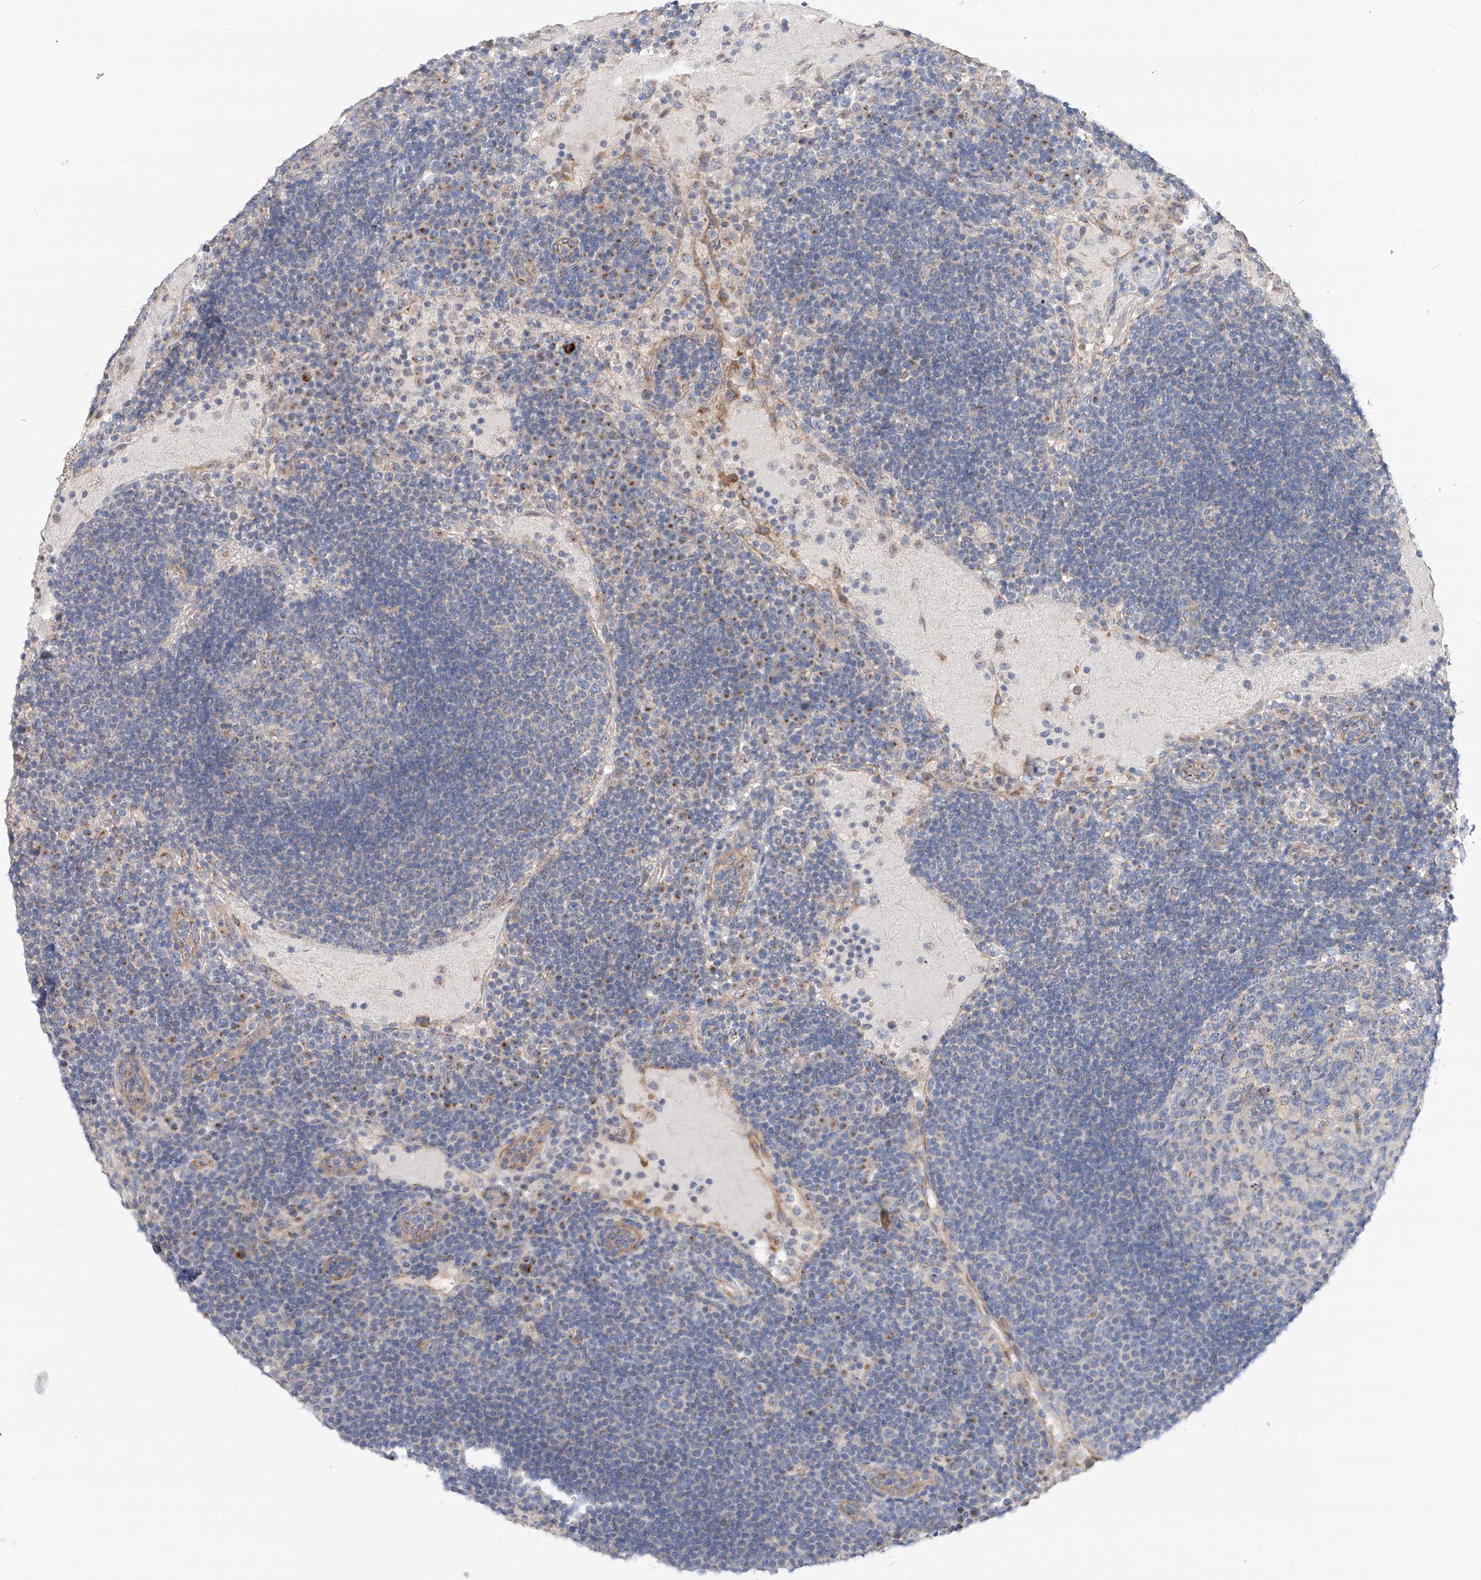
{"staining": {"intensity": "moderate", "quantity": "<25%", "location": "cytoplasmic/membranous"}, "tissue": "lymph node", "cell_type": "Germinal center cells", "image_type": "normal", "snomed": [{"axis": "morphology", "description": "Normal tissue, NOS"}, {"axis": "topography", "description": "Lymph node"}], "caption": "DAB immunohistochemical staining of benign lymph node demonstrates moderate cytoplasmic/membranous protein staining in approximately <25% of germinal center cells.", "gene": "SLC22A7", "patient": {"sex": "female", "age": 53}}